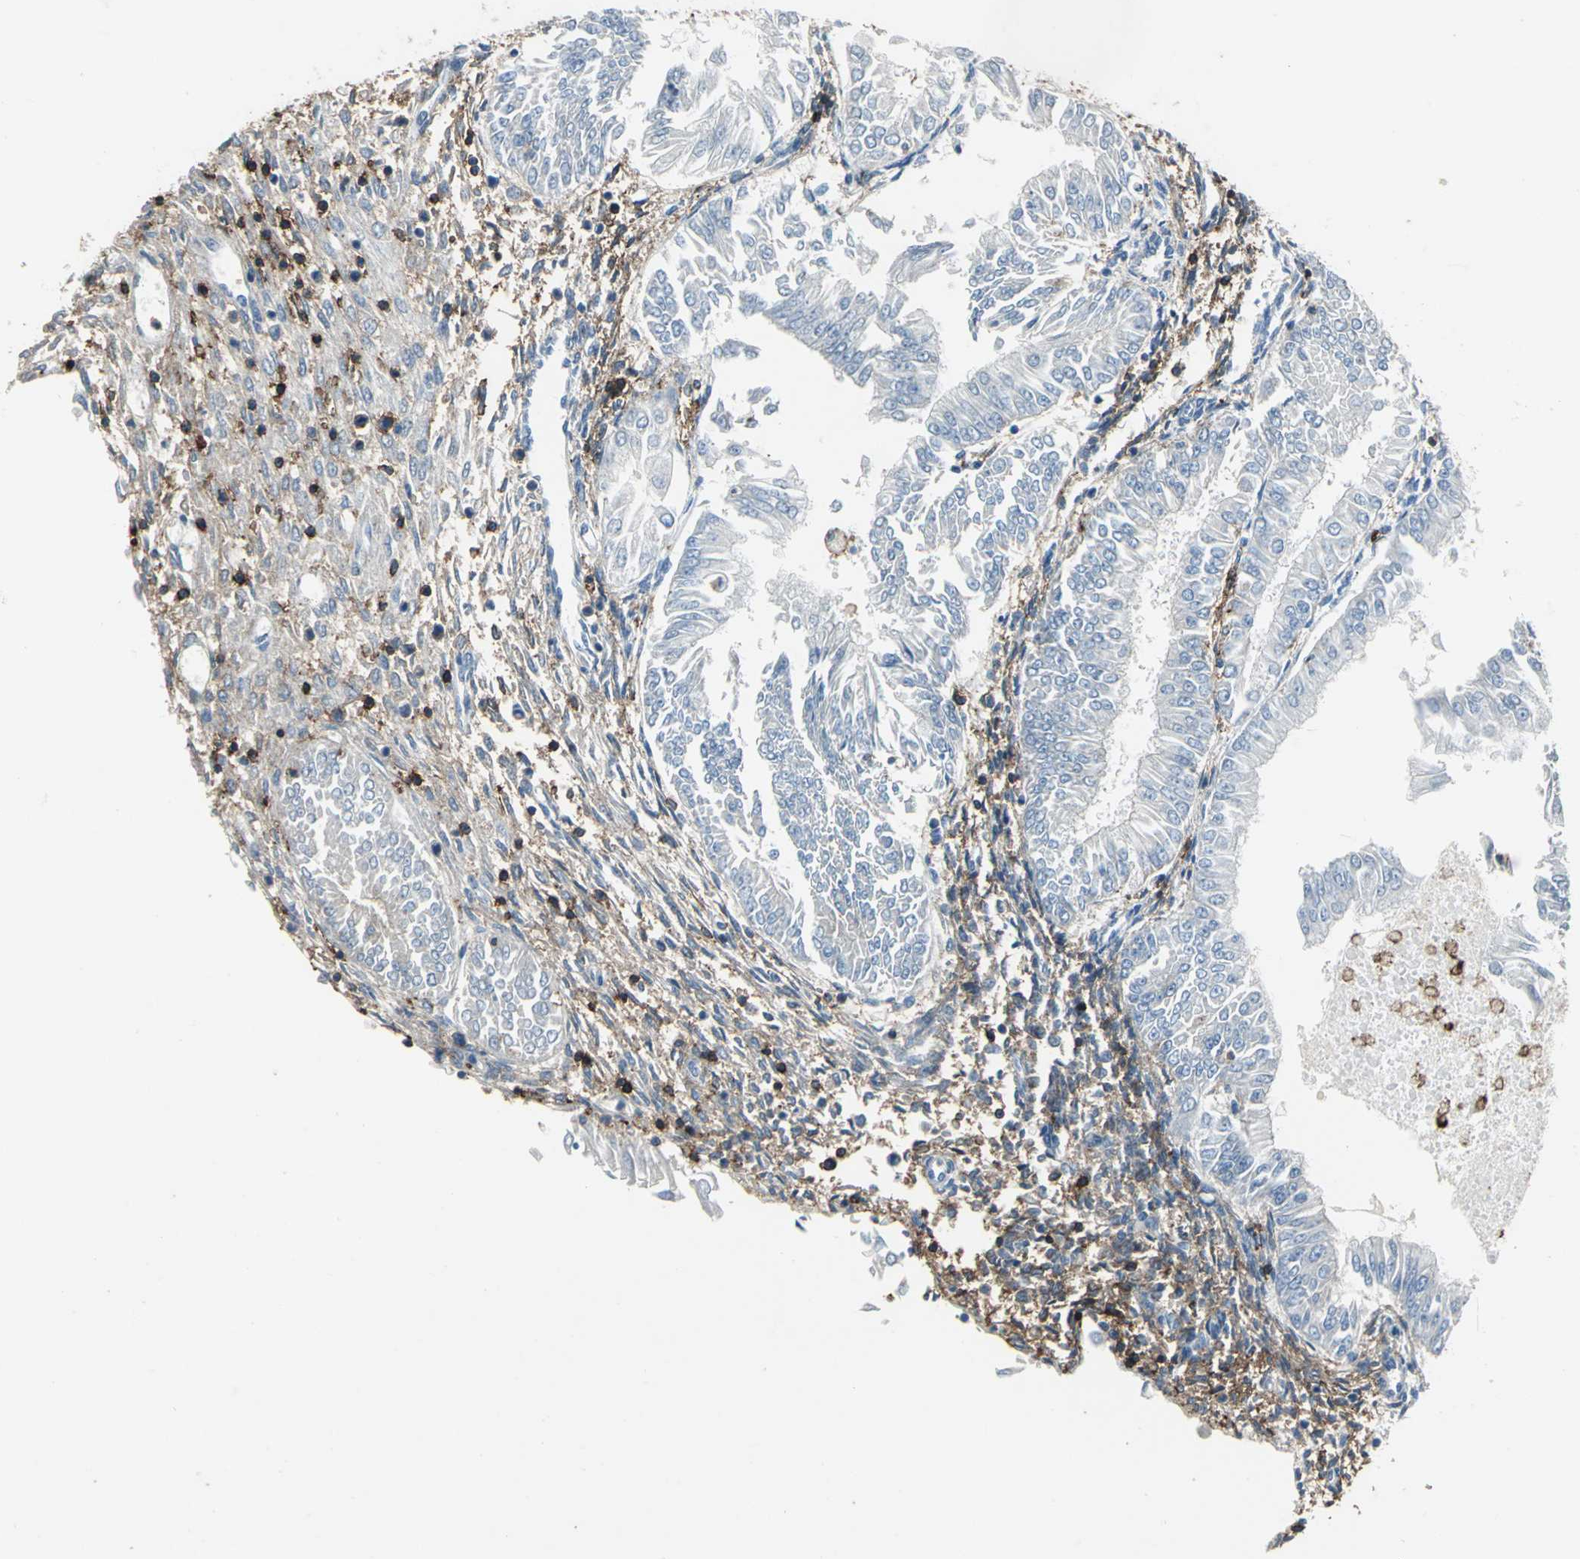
{"staining": {"intensity": "weak", "quantity": "<25%", "location": "cytoplasmic/membranous"}, "tissue": "endometrial cancer", "cell_type": "Tumor cells", "image_type": "cancer", "snomed": [{"axis": "morphology", "description": "Adenocarcinoma, NOS"}, {"axis": "topography", "description": "Endometrium"}], "caption": "The immunohistochemistry image has no significant expression in tumor cells of endometrial cancer tissue. (Brightfield microscopy of DAB (3,3'-diaminobenzidine) IHC at high magnification).", "gene": "CD44", "patient": {"sex": "female", "age": 53}}